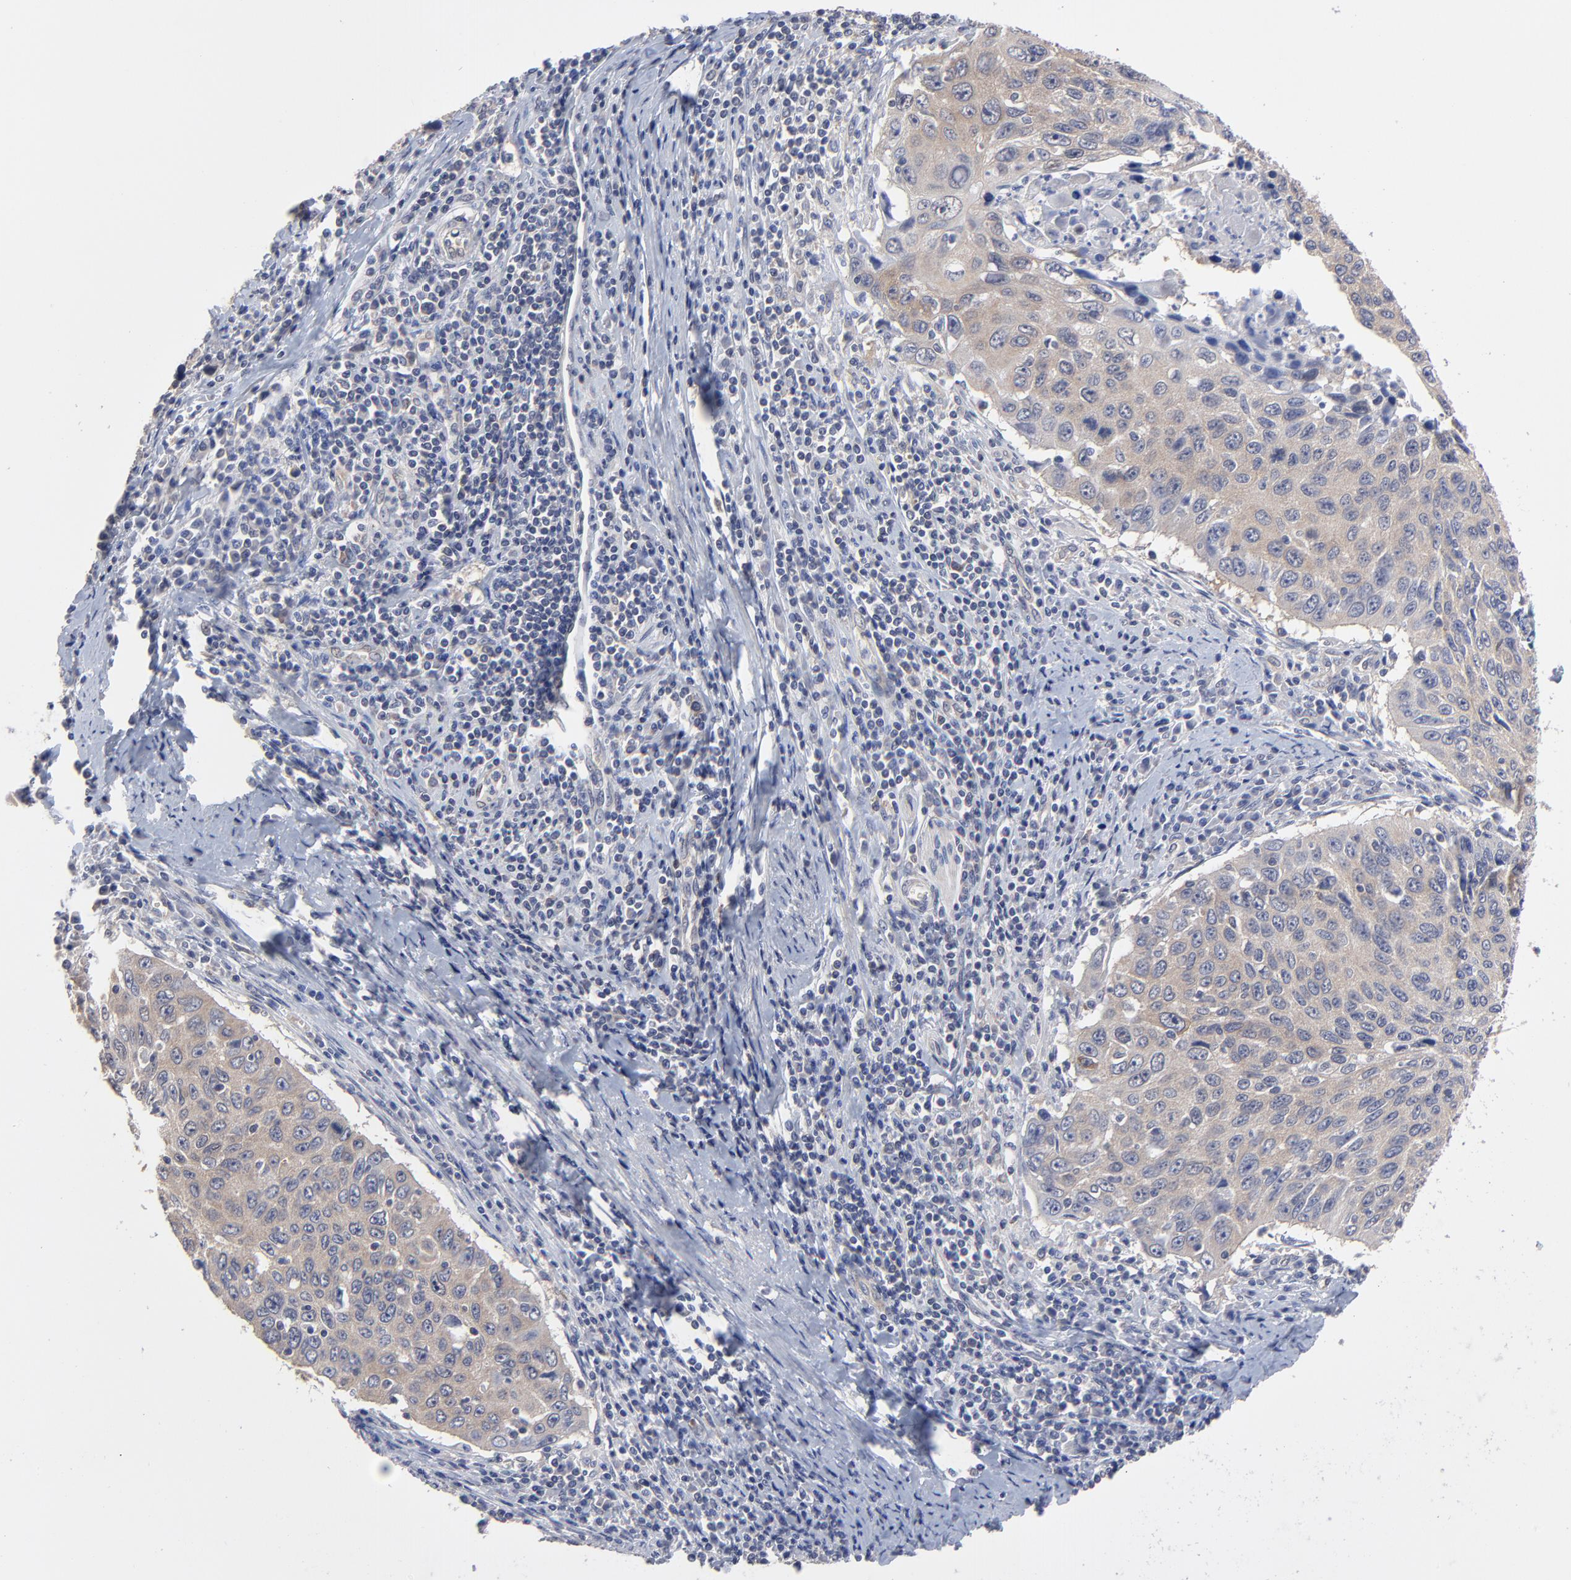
{"staining": {"intensity": "weak", "quantity": "25%-75%", "location": "cytoplasmic/membranous"}, "tissue": "cervical cancer", "cell_type": "Tumor cells", "image_type": "cancer", "snomed": [{"axis": "morphology", "description": "Squamous cell carcinoma, NOS"}, {"axis": "topography", "description": "Cervix"}], "caption": "Cervical cancer (squamous cell carcinoma) was stained to show a protein in brown. There is low levels of weak cytoplasmic/membranous positivity in about 25%-75% of tumor cells. The protein of interest is stained brown, and the nuclei are stained in blue (DAB (3,3'-diaminobenzidine) IHC with brightfield microscopy, high magnification).", "gene": "CCT2", "patient": {"sex": "female", "age": 53}}